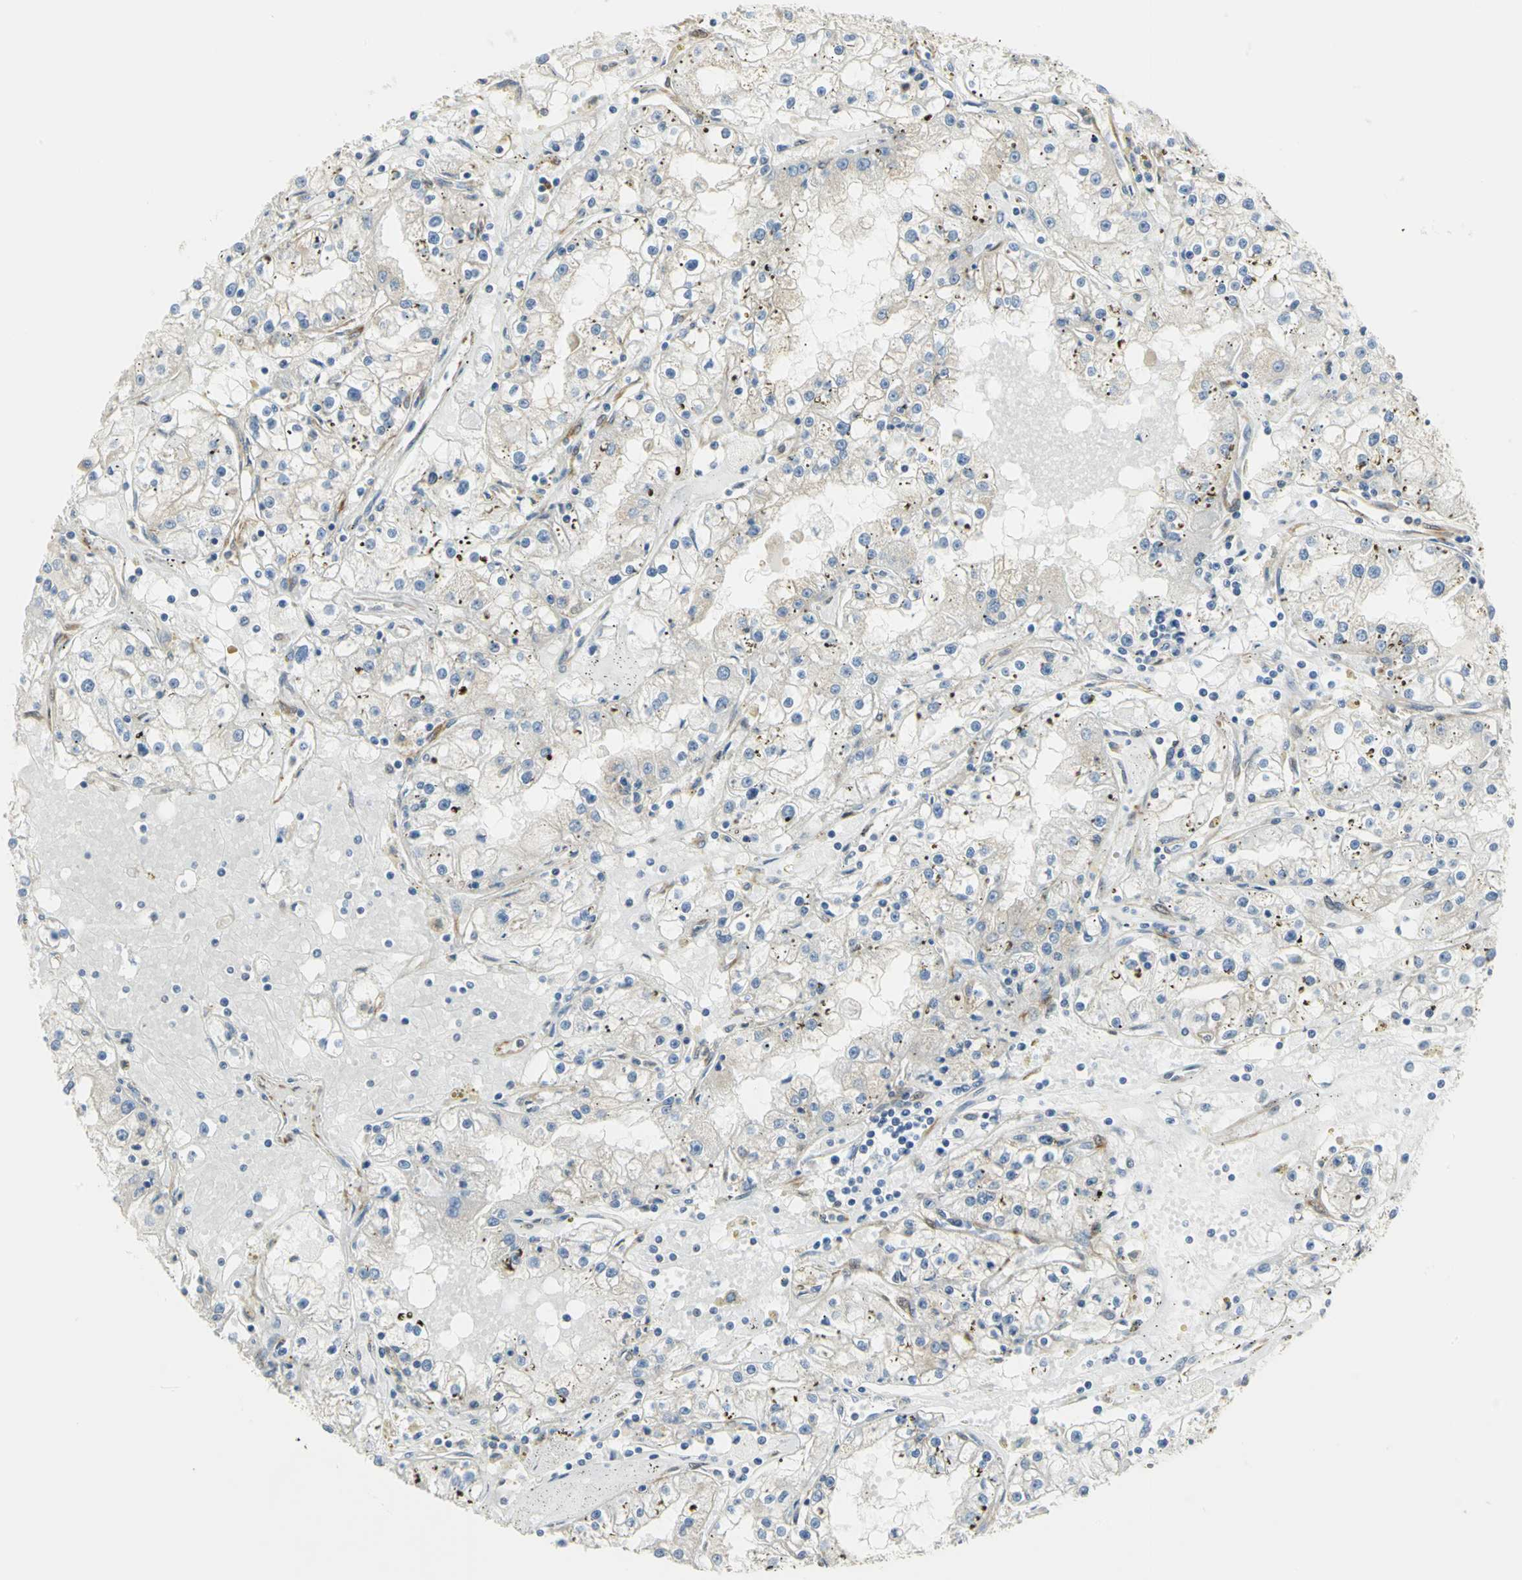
{"staining": {"intensity": "negative", "quantity": "none", "location": "none"}, "tissue": "renal cancer", "cell_type": "Tumor cells", "image_type": "cancer", "snomed": [{"axis": "morphology", "description": "Adenocarcinoma, NOS"}, {"axis": "topography", "description": "Kidney"}], "caption": "Protein analysis of renal cancer shows no significant staining in tumor cells.", "gene": "EEA1", "patient": {"sex": "male", "age": 56}}